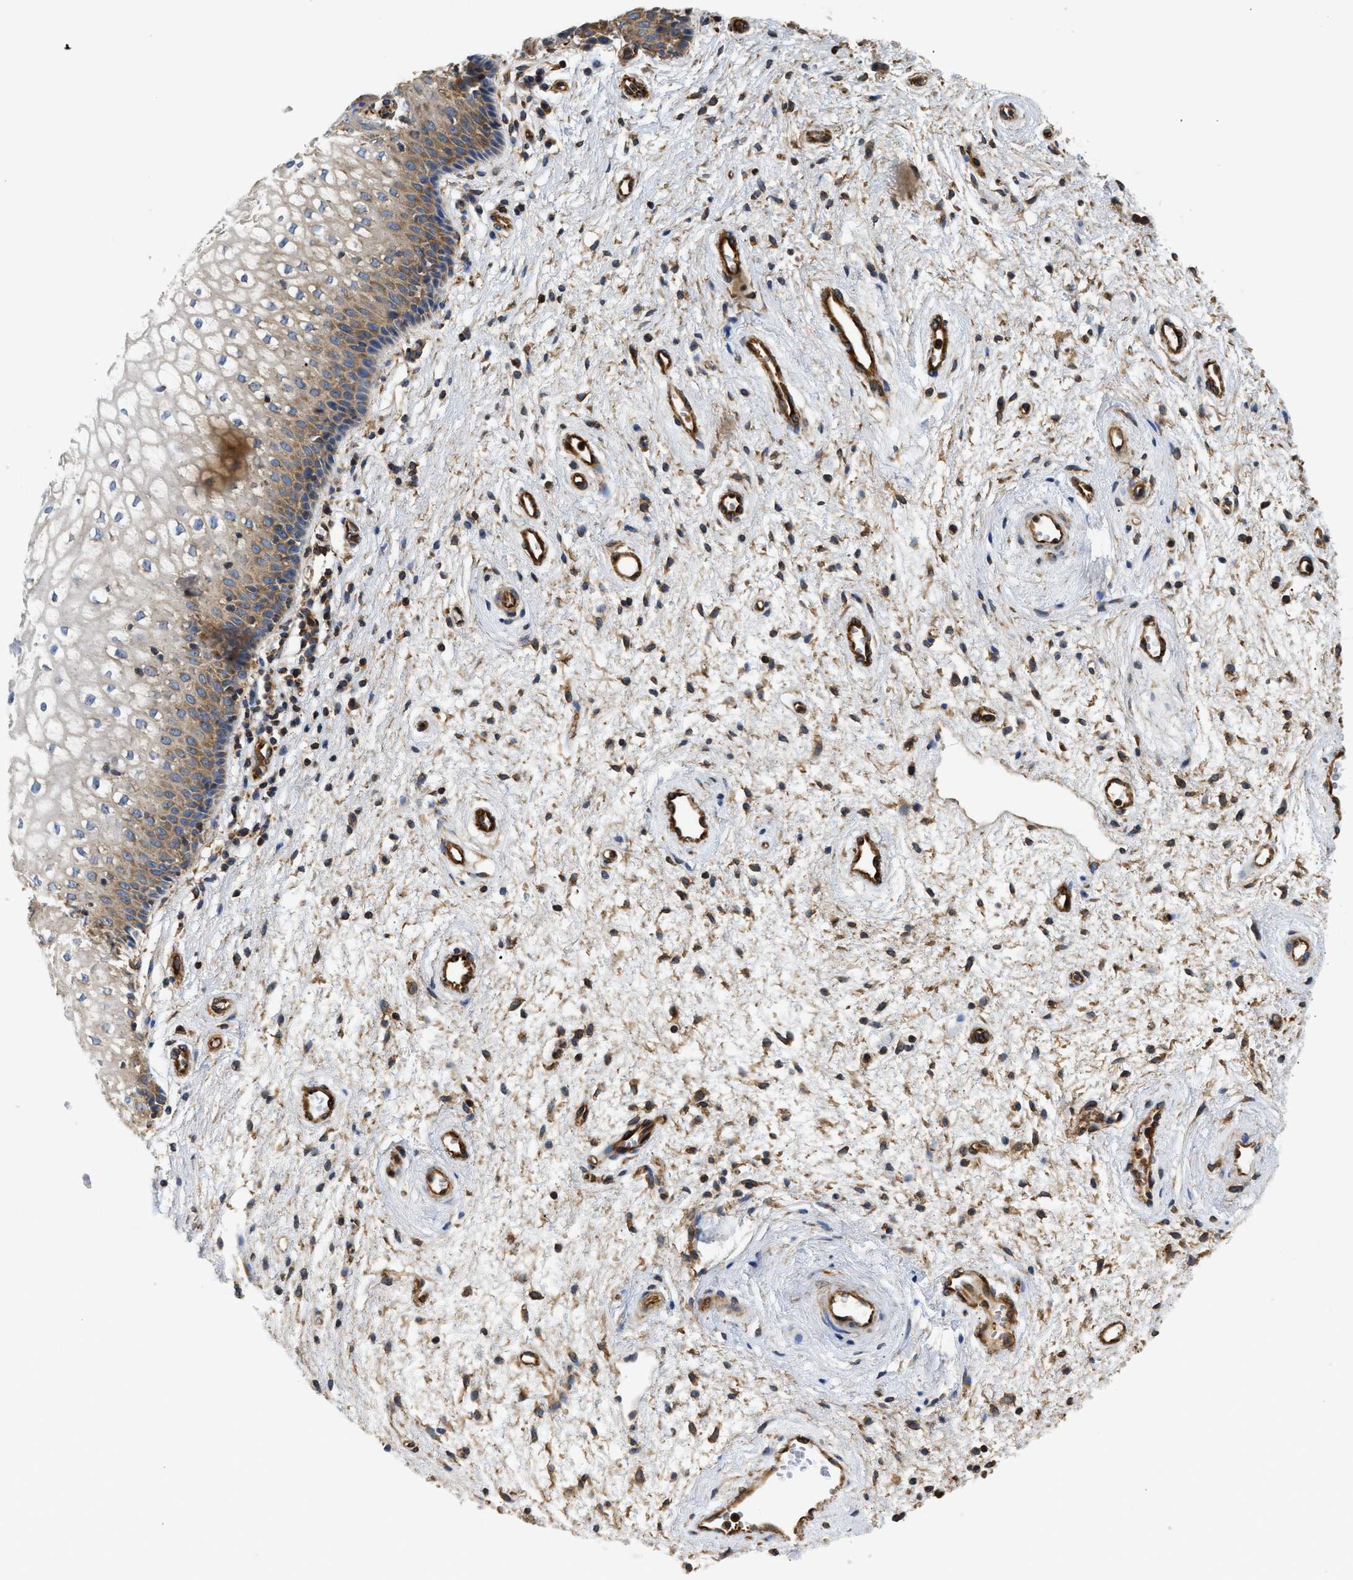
{"staining": {"intensity": "moderate", "quantity": "<25%", "location": "cytoplasmic/membranous"}, "tissue": "vagina", "cell_type": "Squamous epithelial cells", "image_type": "normal", "snomed": [{"axis": "morphology", "description": "Normal tissue, NOS"}, {"axis": "topography", "description": "Vagina"}], "caption": "A low amount of moderate cytoplasmic/membranous expression is seen in about <25% of squamous epithelial cells in normal vagina. (Stains: DAB (3,3'-diaminobenzidine) in brown, nuclei in blue, Microscopy: brightfield microscopy at high magnification).", "gene": "SAMD9L", "patient": {"sex": "female", "age": 34}}